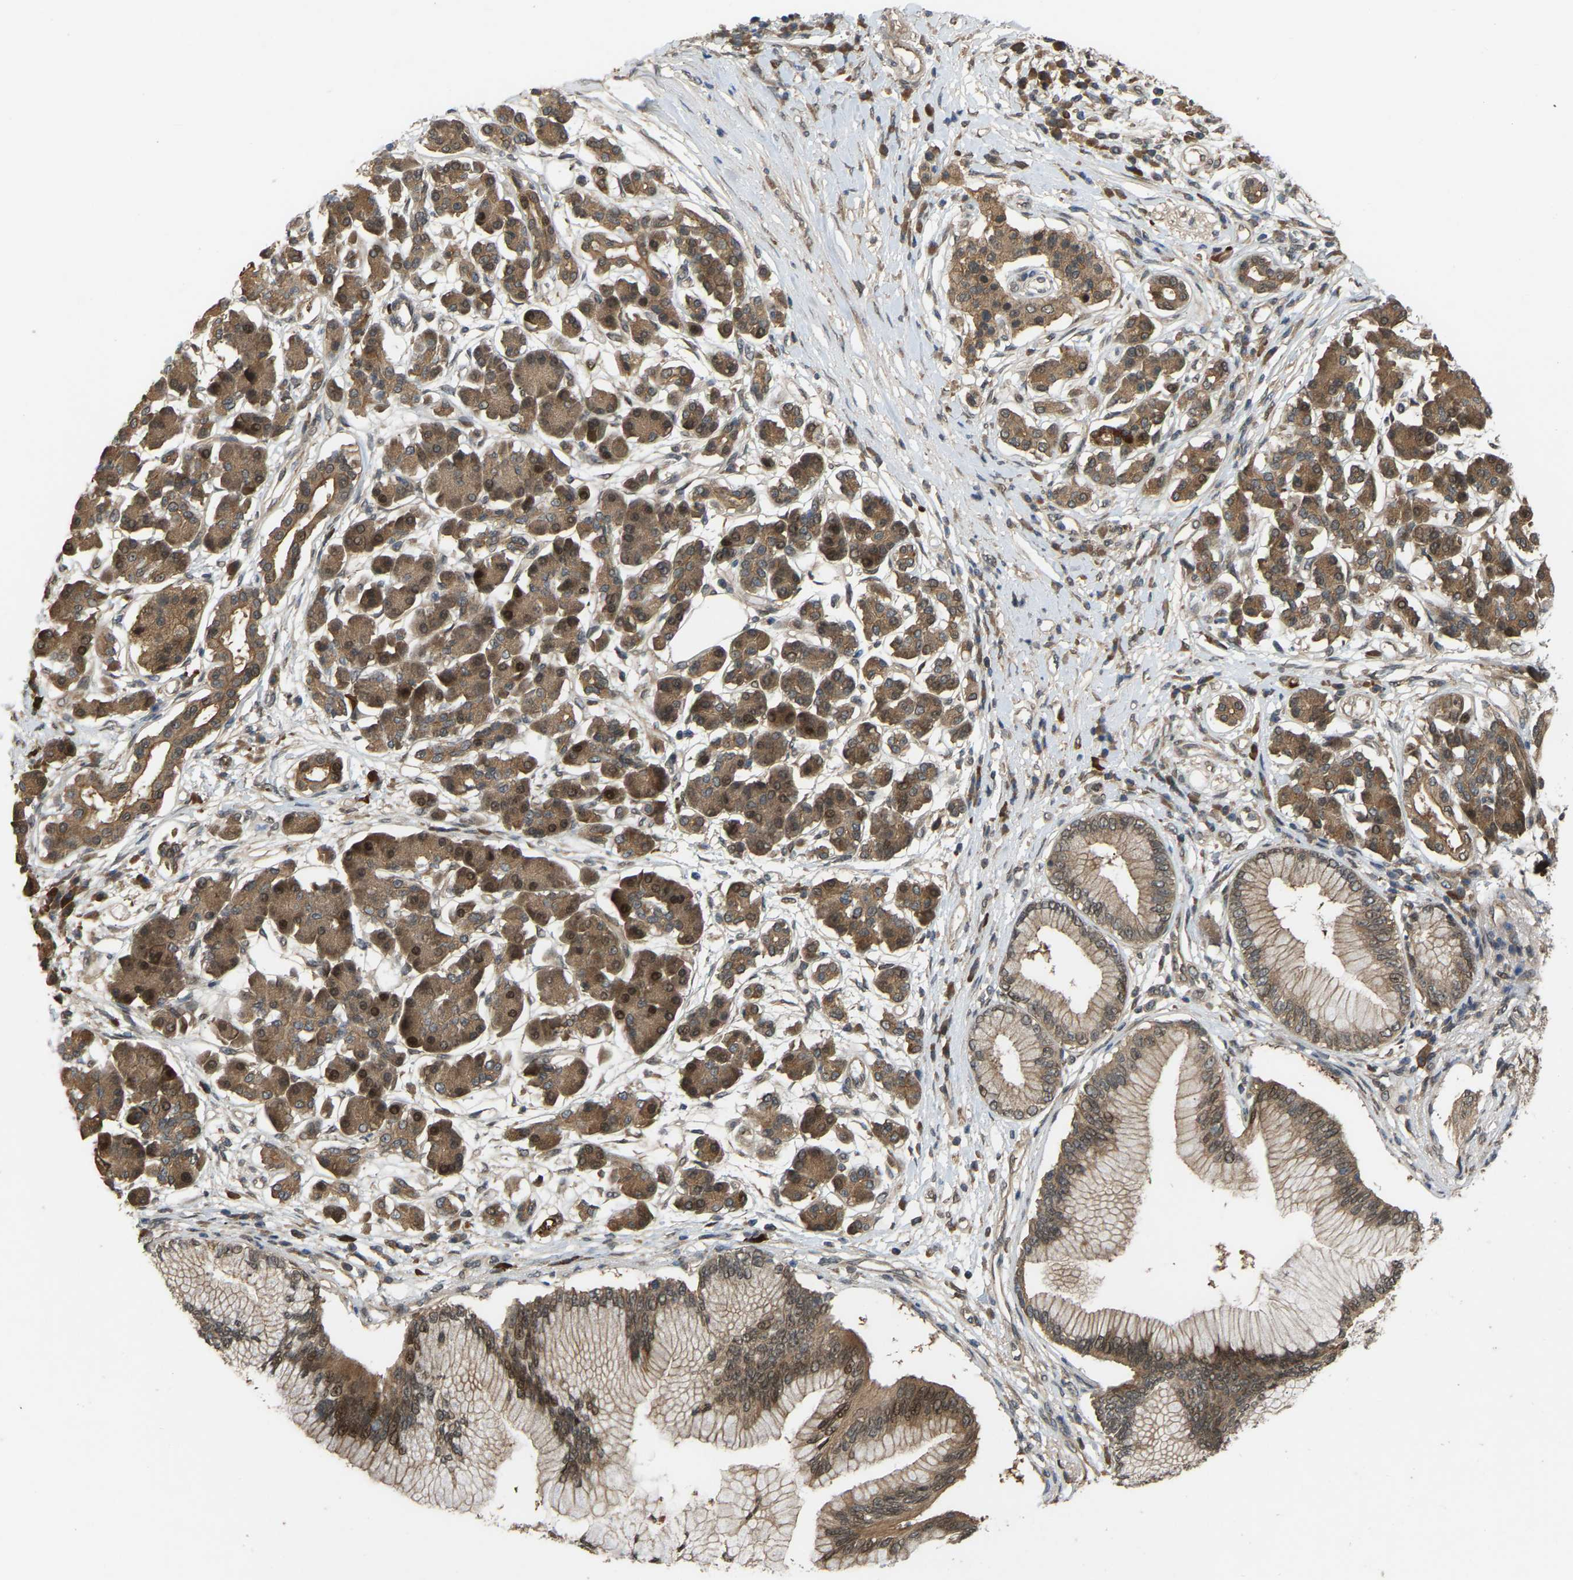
{"staining": {"intensity": "moderate", "quantity": ">75%", "location": "cytoplasmic/membranous"}, "tissue": "pancreatic cancer", "cell_type": "Tumor cells", "image_type": "cancer", "snomed": [{"axis": "morphology", "description": "Adenocarcinoma, NOS"}, {"axis": "topography", "description": "Pancreas"}], "caption": "High-magnification brightfield microscopy of pancreatic cancer stained with DAB (3,3'-diaminobenzidine) (brown) and counterstained with hematoxylin (blue). tumor cells exhibit moderate cytoplasmic/membranous expression is appreciated in approximately>75% of cells.", "gene": "CROT", "patient": {"sex": "male", "age": 77}}